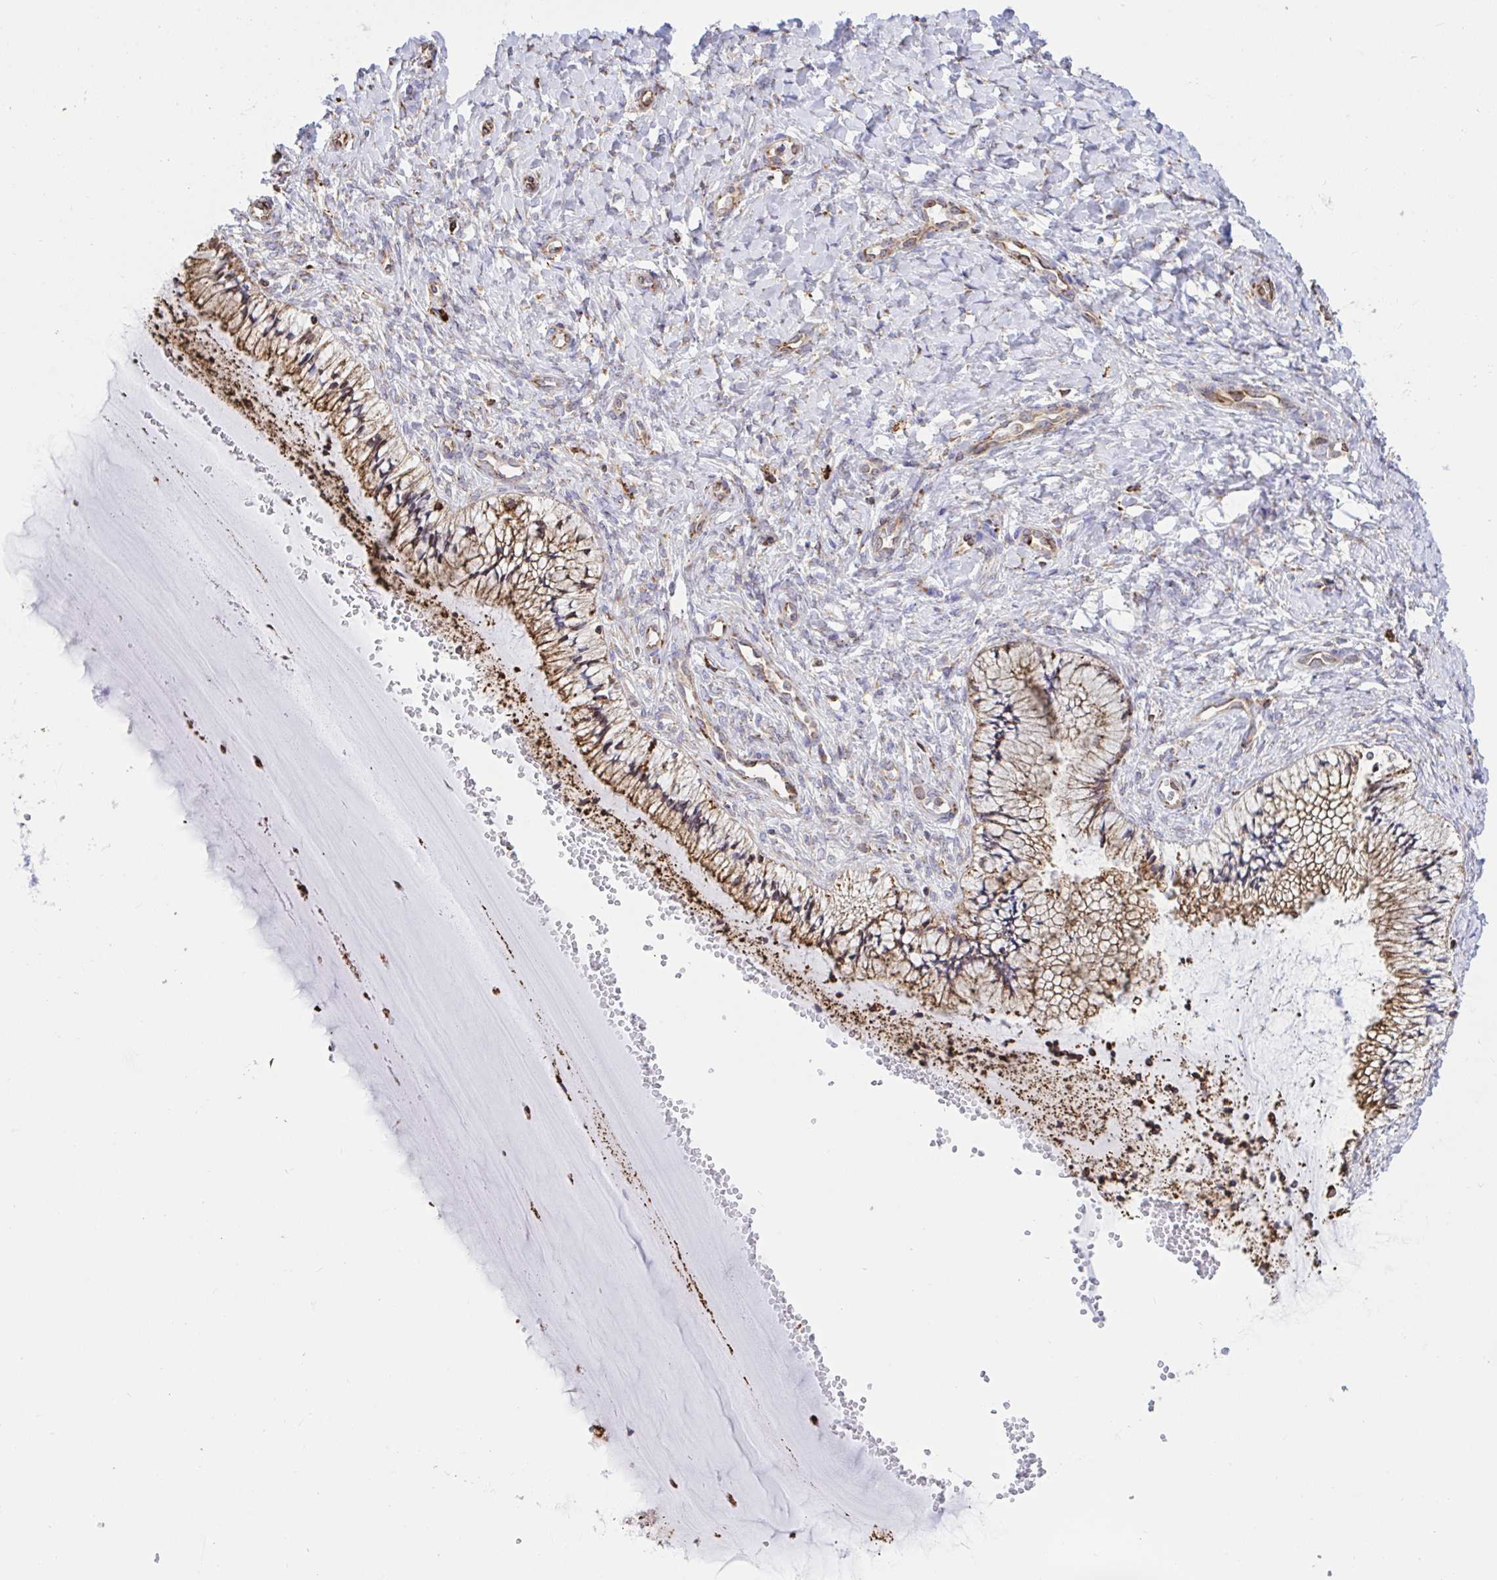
{"staining": {"intensity": "moderate", "quantity": ">75%", "location": "cytoplasmic/membranous"}, "tissue": "cervix", "cell_type": "Glandular cells", "image_type": "normal", "snomed": [{"axis": "morphology", "description": "Normal tissue, NOS"}, {"axis": "topography", "description": "Cervix"}], "caption": "Approximately >75% of glandular cells in benign human cervix exhibit moderate cytoplasmic/membranous protein positivity as visualized by brown immunohistochemical staining.", "gene": "CLGN", "patient": {"sex": "female", "age": 37}}